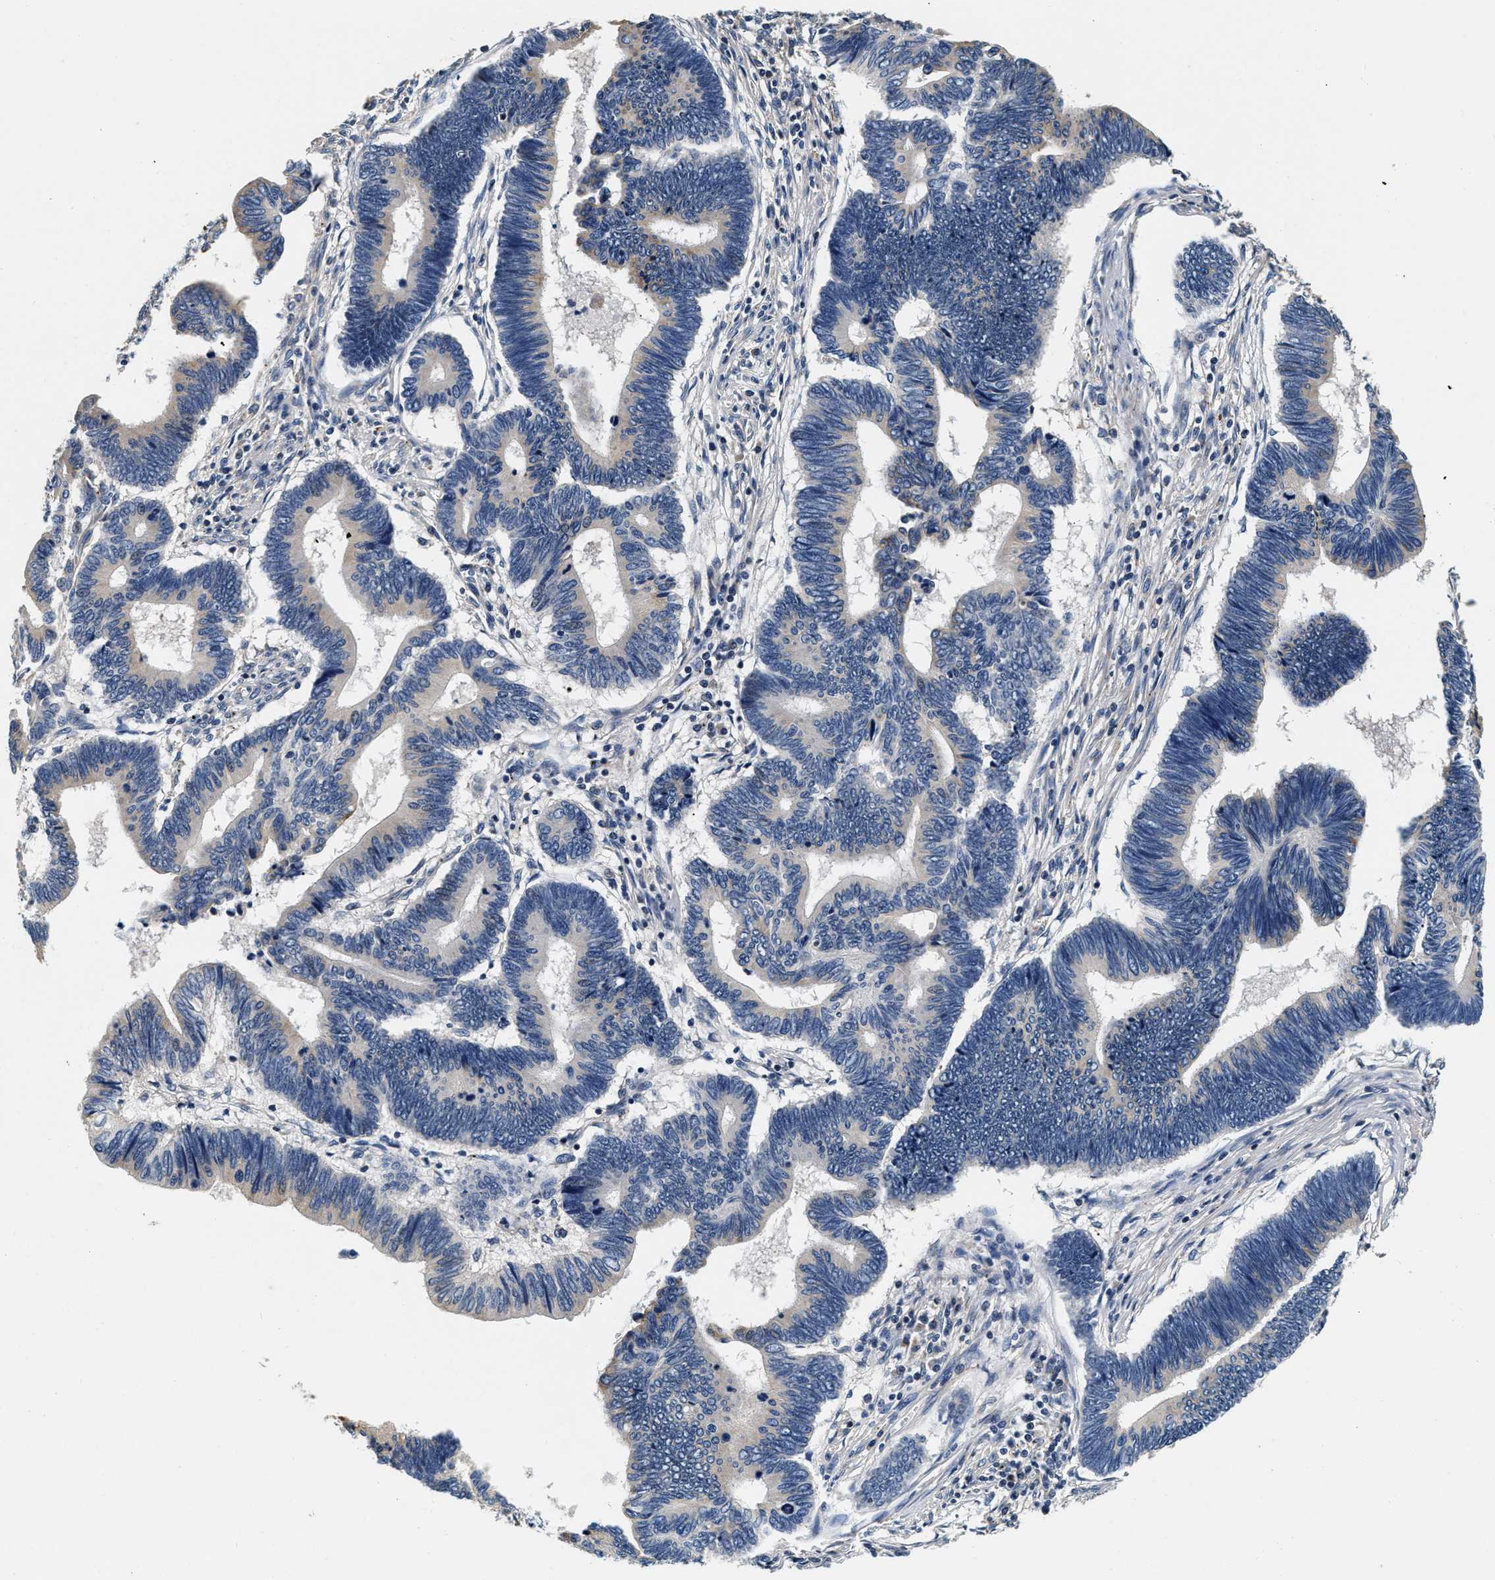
{"staining": {"intensity": "negative", "quantity": "none", "location": "none"}, "tissue": "pancreatic cancer", "cell_type": "Tumor cells", "image_type": "cancer", "snomed": [{"axis": "morphology", "description": "Adenocarcinoma, NOS"}, {"axis": "topography", "description": "Pancreas"}], "caption": "Photomicrograph shows no protein expression in tumor cells of pancreatic adenocarcinoma tissue. (Brightfield microscopy of DAB (3,3'-diaminobenzidine) immunohistochemistry (IHC) at high magnification).", "gene": "ABCG8", "patient": {"sex": "female", "age": 70}}